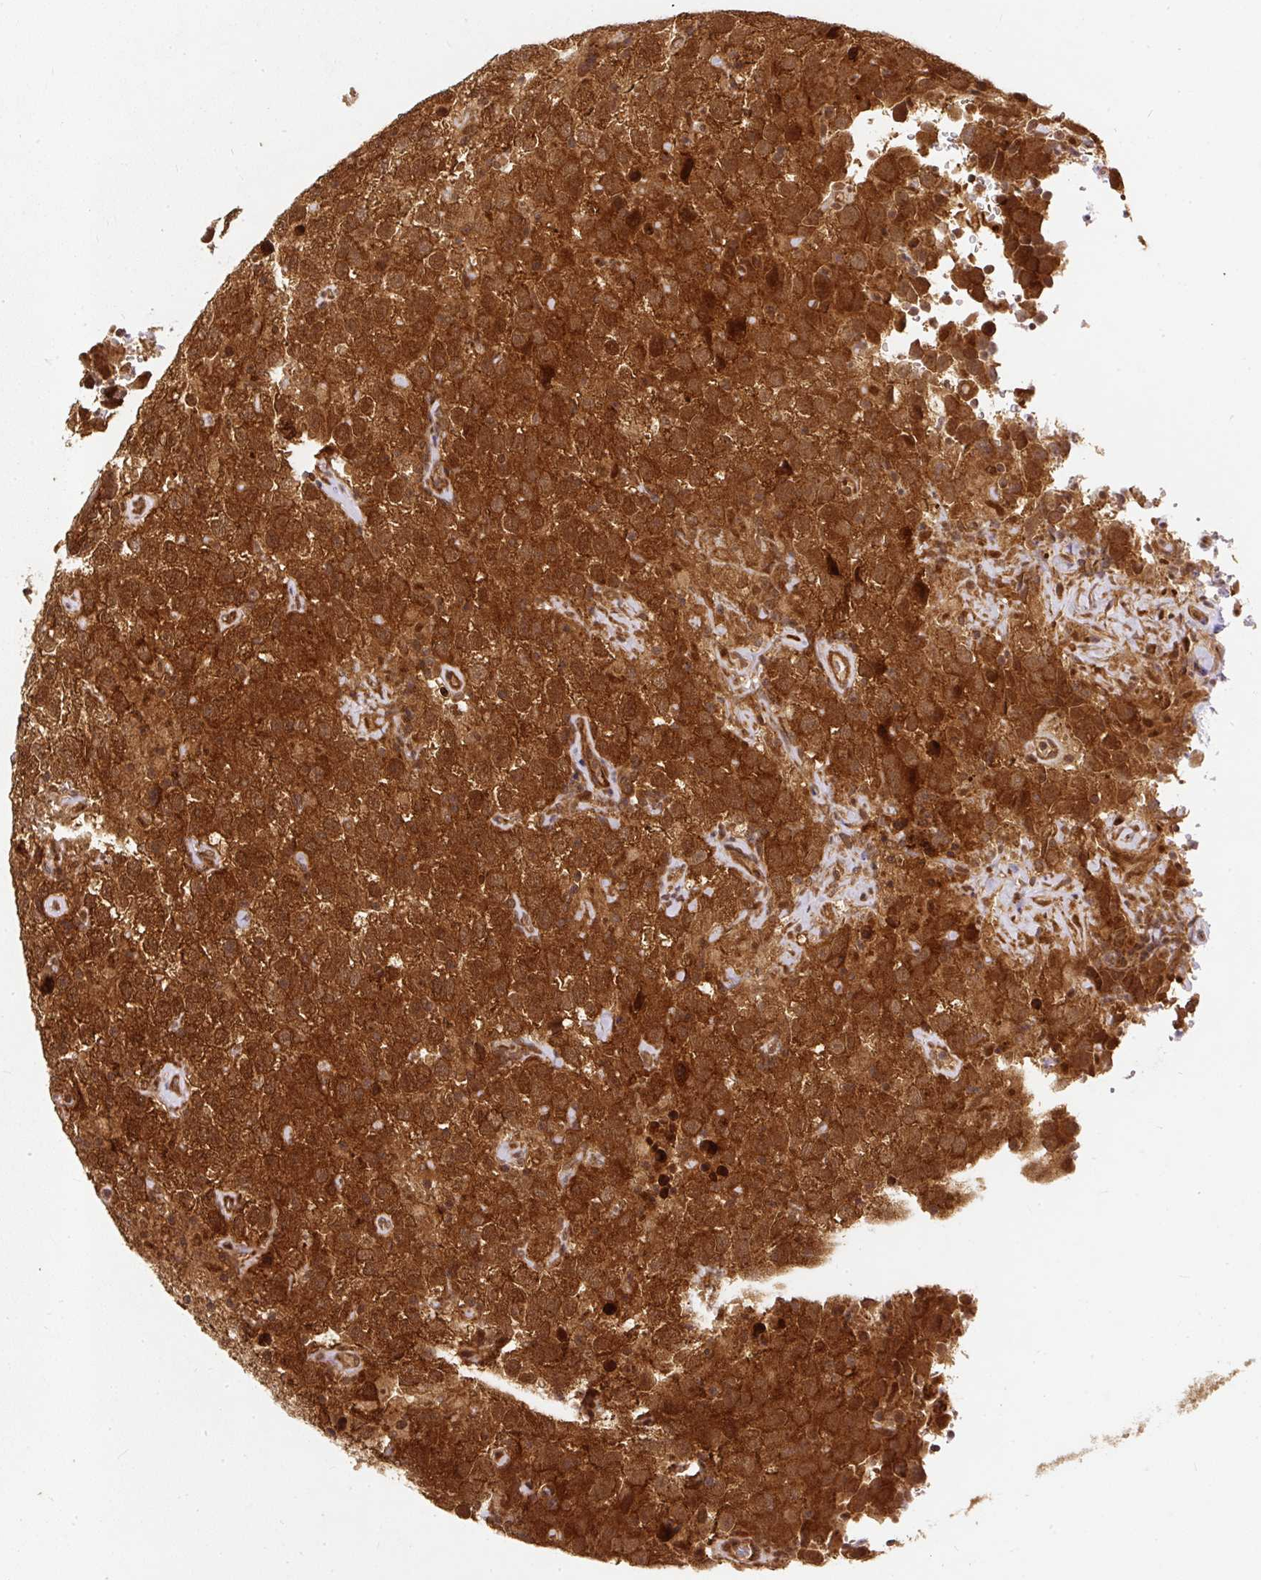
{"staining": {"intensity": "strong", "quantity": ">75%", "location": "cytoplasmic/membranous,nuclear"}, "tissue": "testis cancer", "cell_type": "Tumor cells", "image_type": "cancer", "snomed": [{"axis": "morphology", "description": "Seminoma, NOS"}, {"axis": "topography", "description": "Testis"}], "caption": "Strong cytoplasmic/membranous and nuclear protein expression is present in about >75% of tumor cells in testis seminoma.", "gene": "PSMD1", "patient": {"sex": "male", "age": 41}}